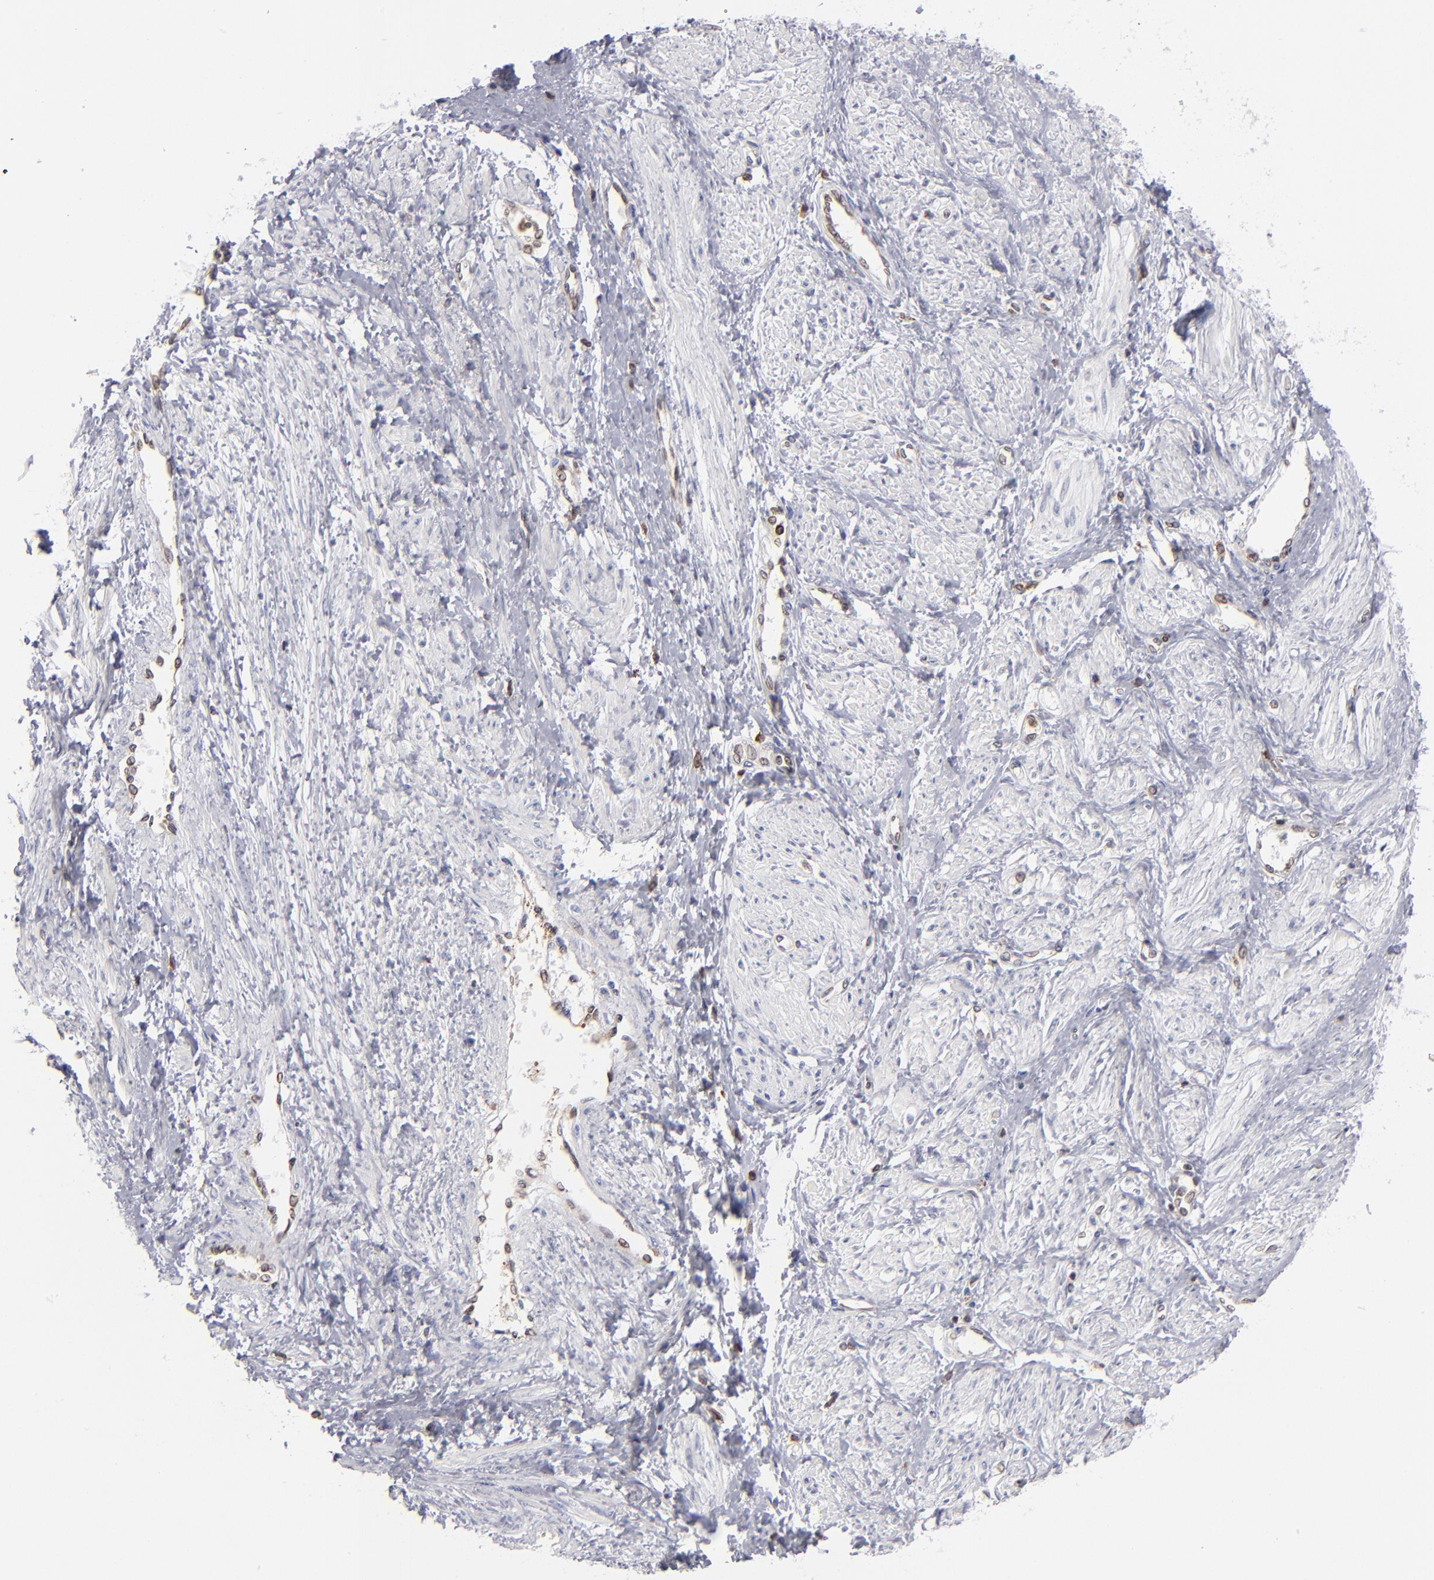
{"staining": {"intensity": "negative", "quantity": "none", "location": "none"}, "tissue": "smooth muscle", "cell_type": "Smooth muscle cells", "image_type": "normal", "snomed": [{"axis": "morphology", "description": "Normal tissue, NOS"}, {"axis": "topography", "description": "Smooth muscle"}, {"axis": "topography", "description": "Uterus"}], "caption": "Immunohistochemistry (IHC) of unremarkable smooth muscle demonstrates no staining in smooth muscle cells. (Brightfield microscopy of DAB IHC at high magnification).", "gene": "TMX1", "patient": {"sex": "female", "age": 39}}